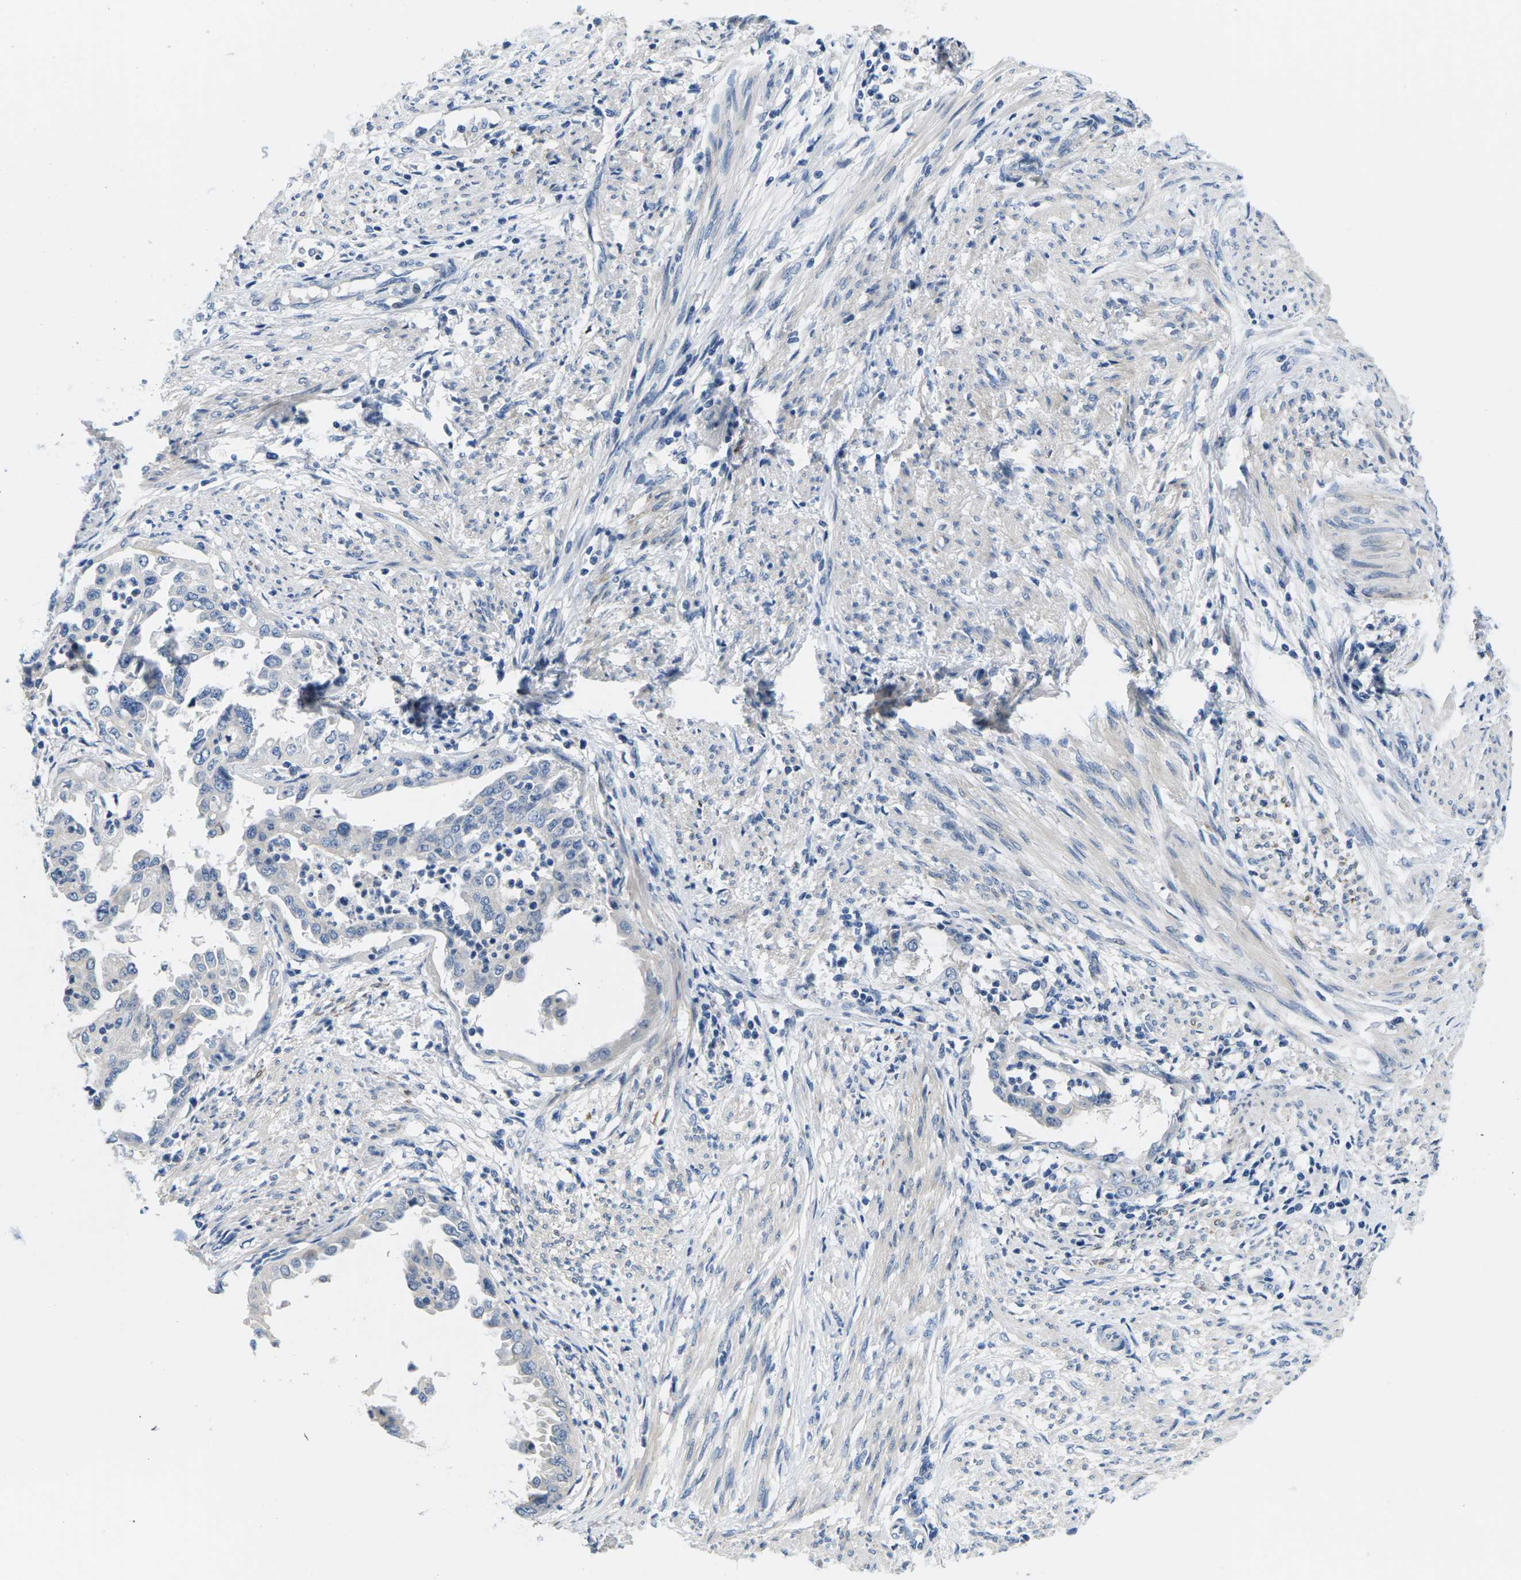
{"staining": {"intensity": "negative", "quantity": "none", "location": "none"}, "tissue": "endometrial cancer", "cell_type": "Tumor cells", "image_type": "cancer", "snomed": [{"axis": "morphology", "description": "Adenocarcinoma, NOS"}, {"axis": "topography", "description": "Endometrium"}], "caption": "Tumor cells are negative for protein expression in human endometrial adenocarcinoma.", "gene": "TSPAN2", "patient": {"sex": "female", "age": 85}}